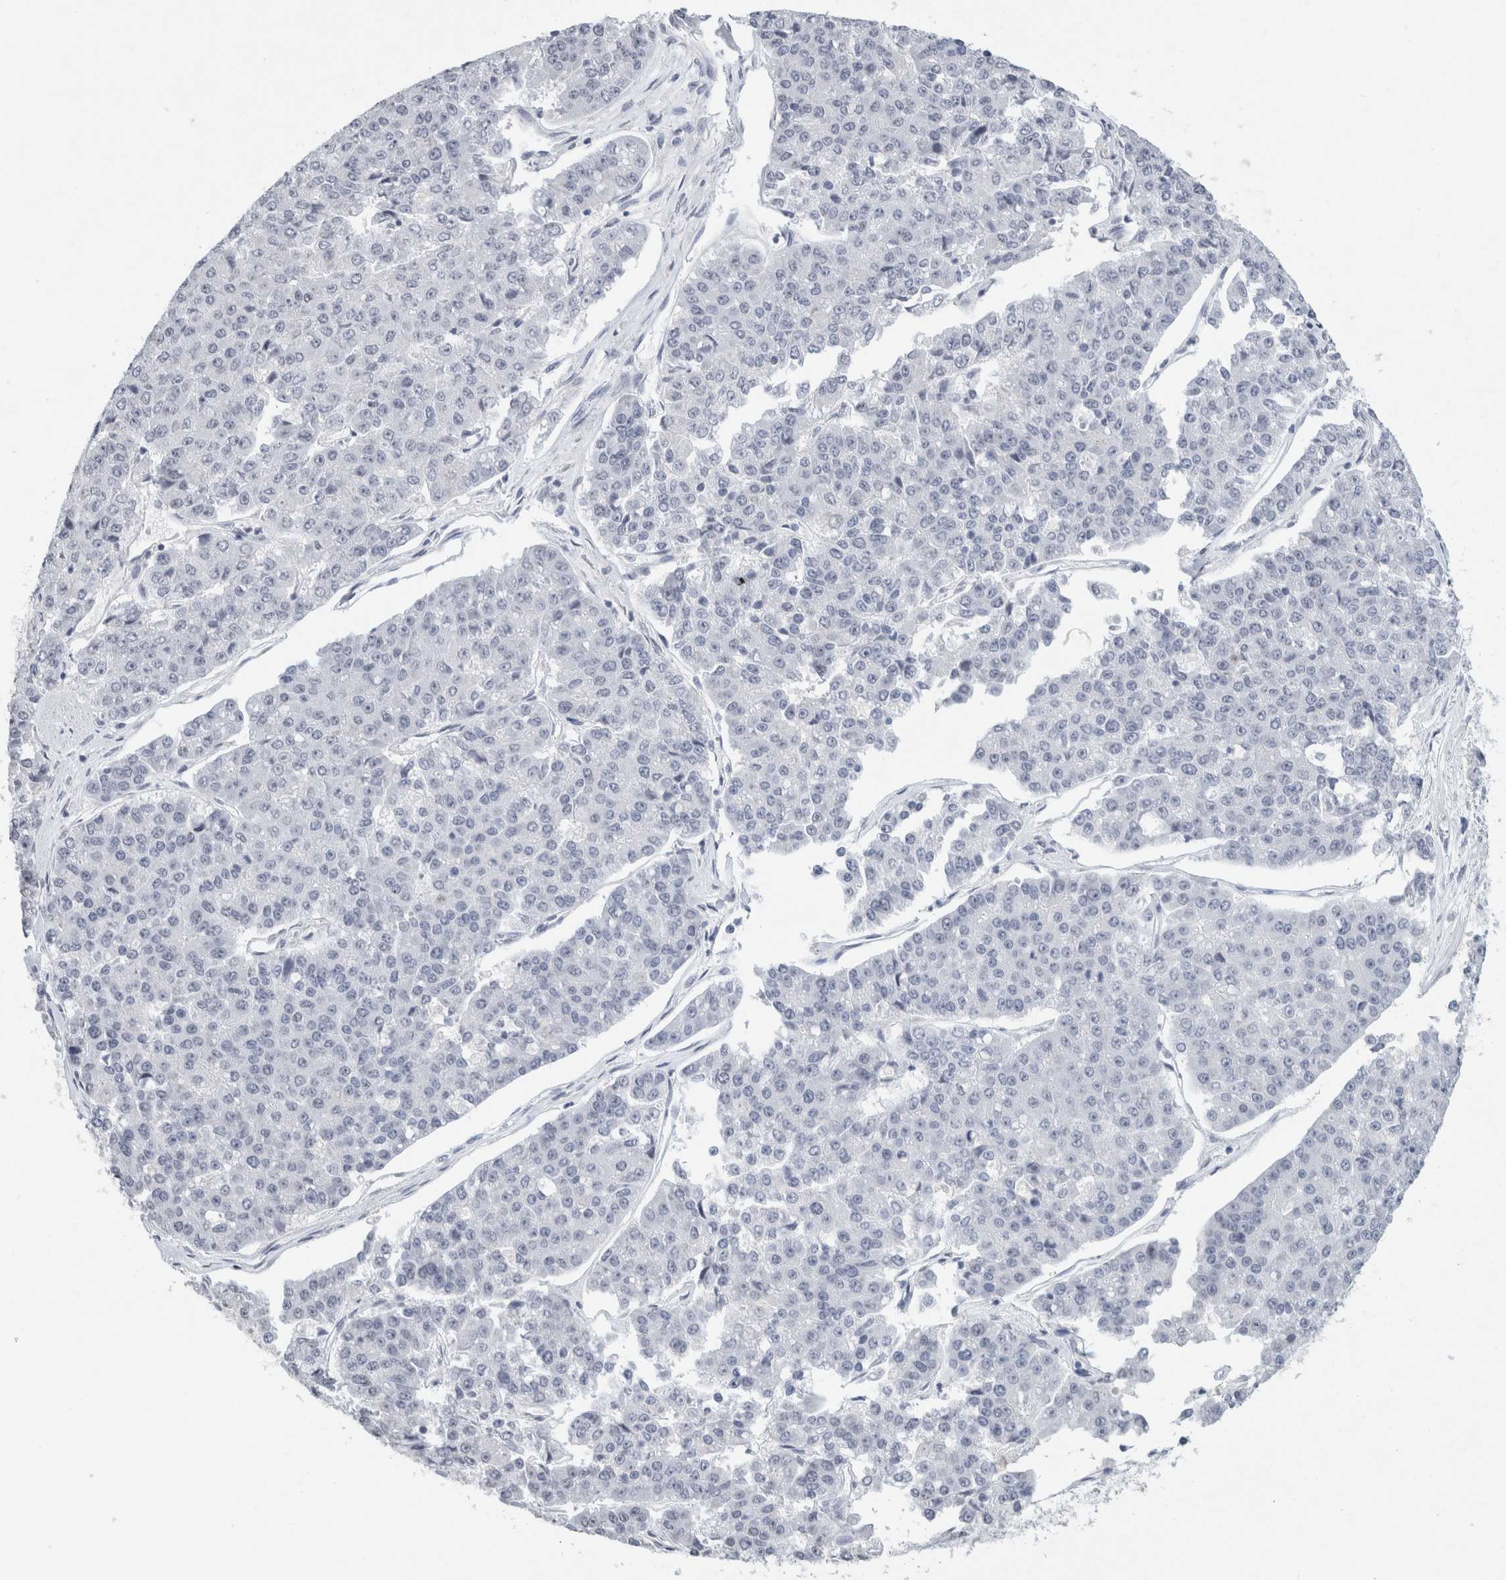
{"staining": {"intensity": "negative", "quantity": "none", "location": "none"}, "tissue": "pancreatic cancer", "cell_type": "Tumor cells", "image_type": "cancer", "snomed": [{"axis": "morphology", "description": "Adenocarcinoma, NOS"}, {"axis": "topography", "description": "Pancreas"}], "caption": "Tumor cells show no significant staining in pancreatic adenocarcinoma.", "gene": "CNTN1", "patient": {"sex": "male", "age": 50}}